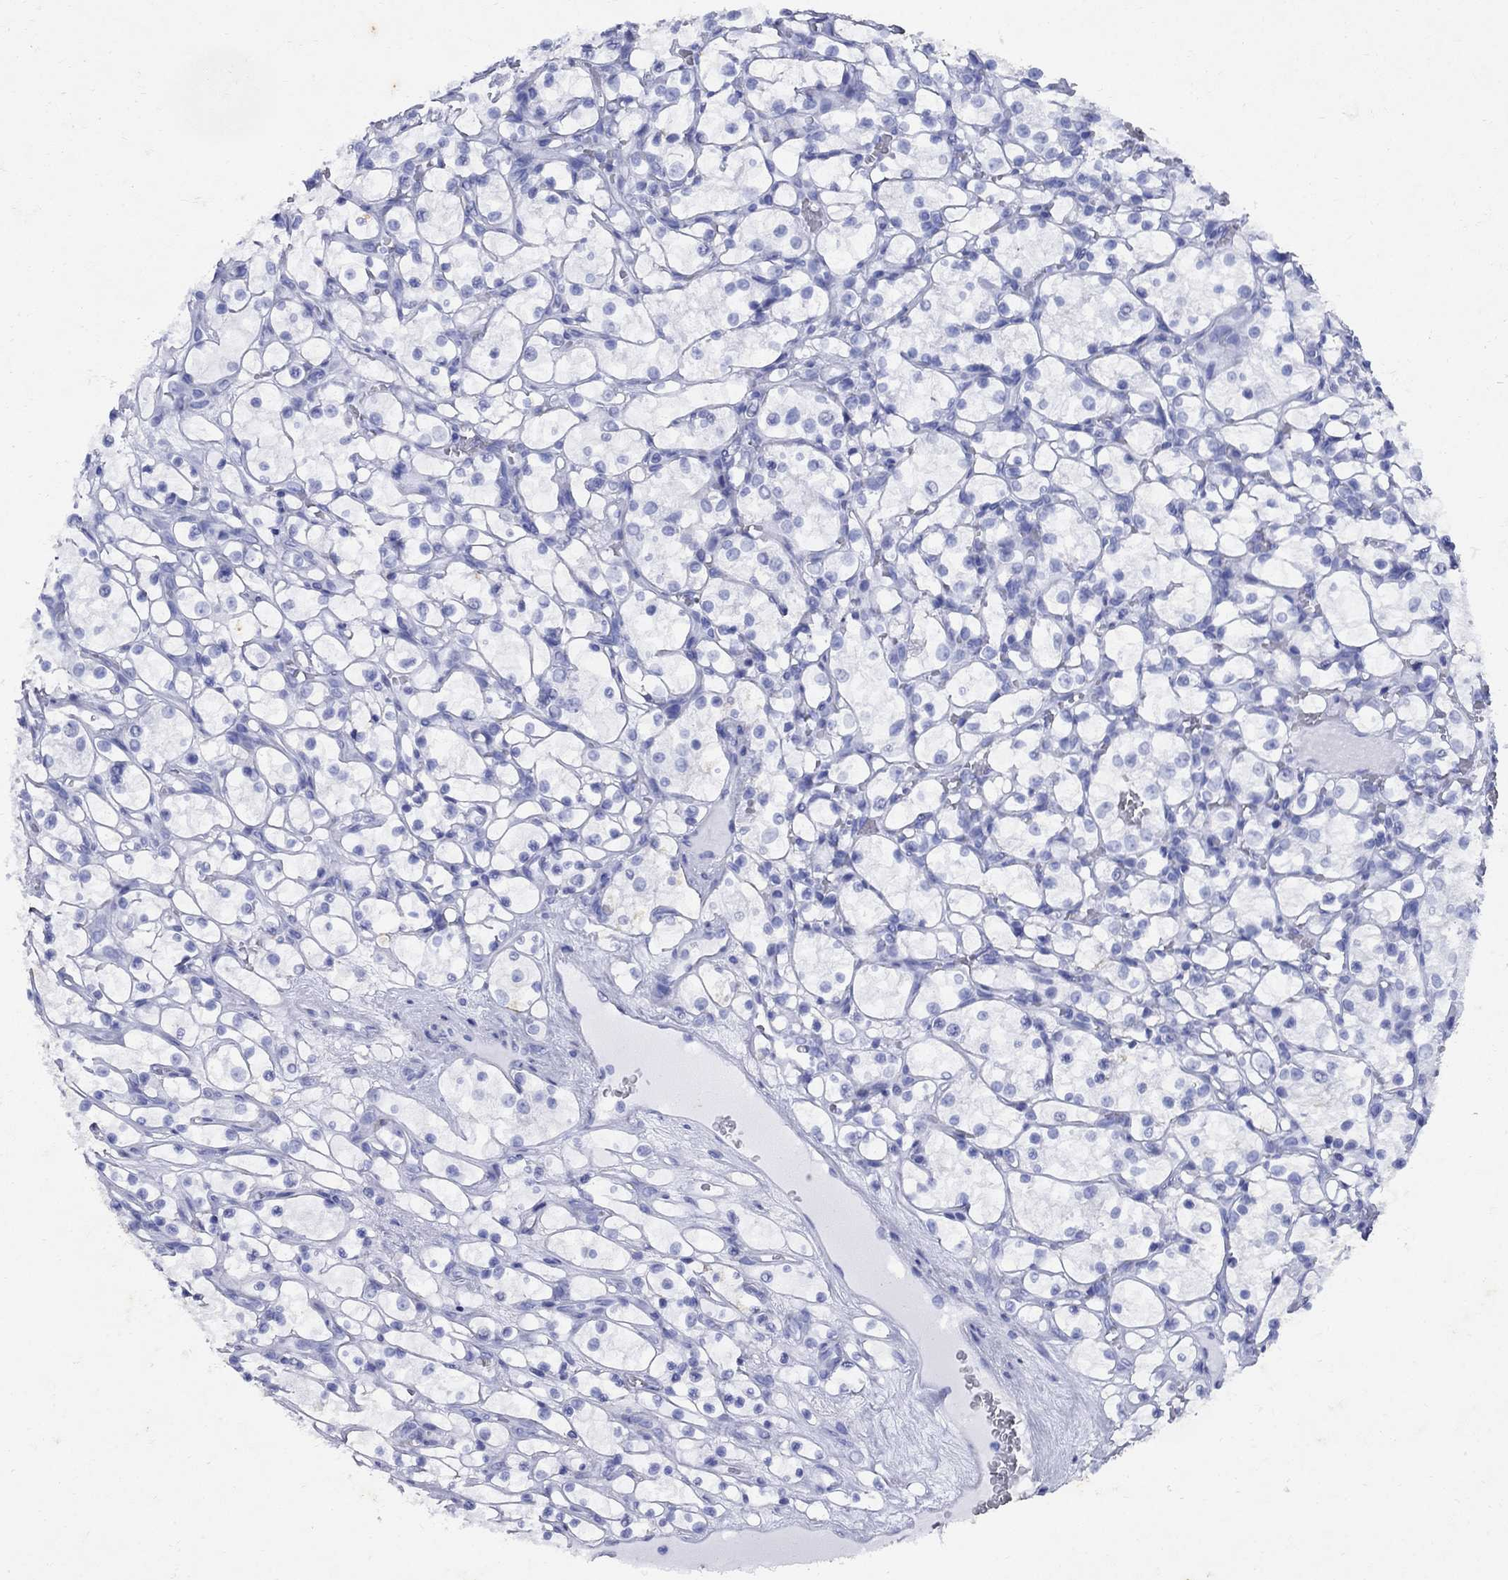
{"staining": {"intensity": "negative", "quantity": "none", "location": "none"}, "tissue": "renal cancer", "cell_type": "Tumor cells", "image_type": "cancer", "snomed": [{"axis": "morphology", "description": "Adenocarcinoma, NOS"}, {"axis": "topography", "description": "Kidney"}], "caption": "Protein analysis of renal adenocarcinoma exhibits no significant staining in tumor cells.", "gene": "CD1A", "patient": {"sex": "female", "age": 69}}